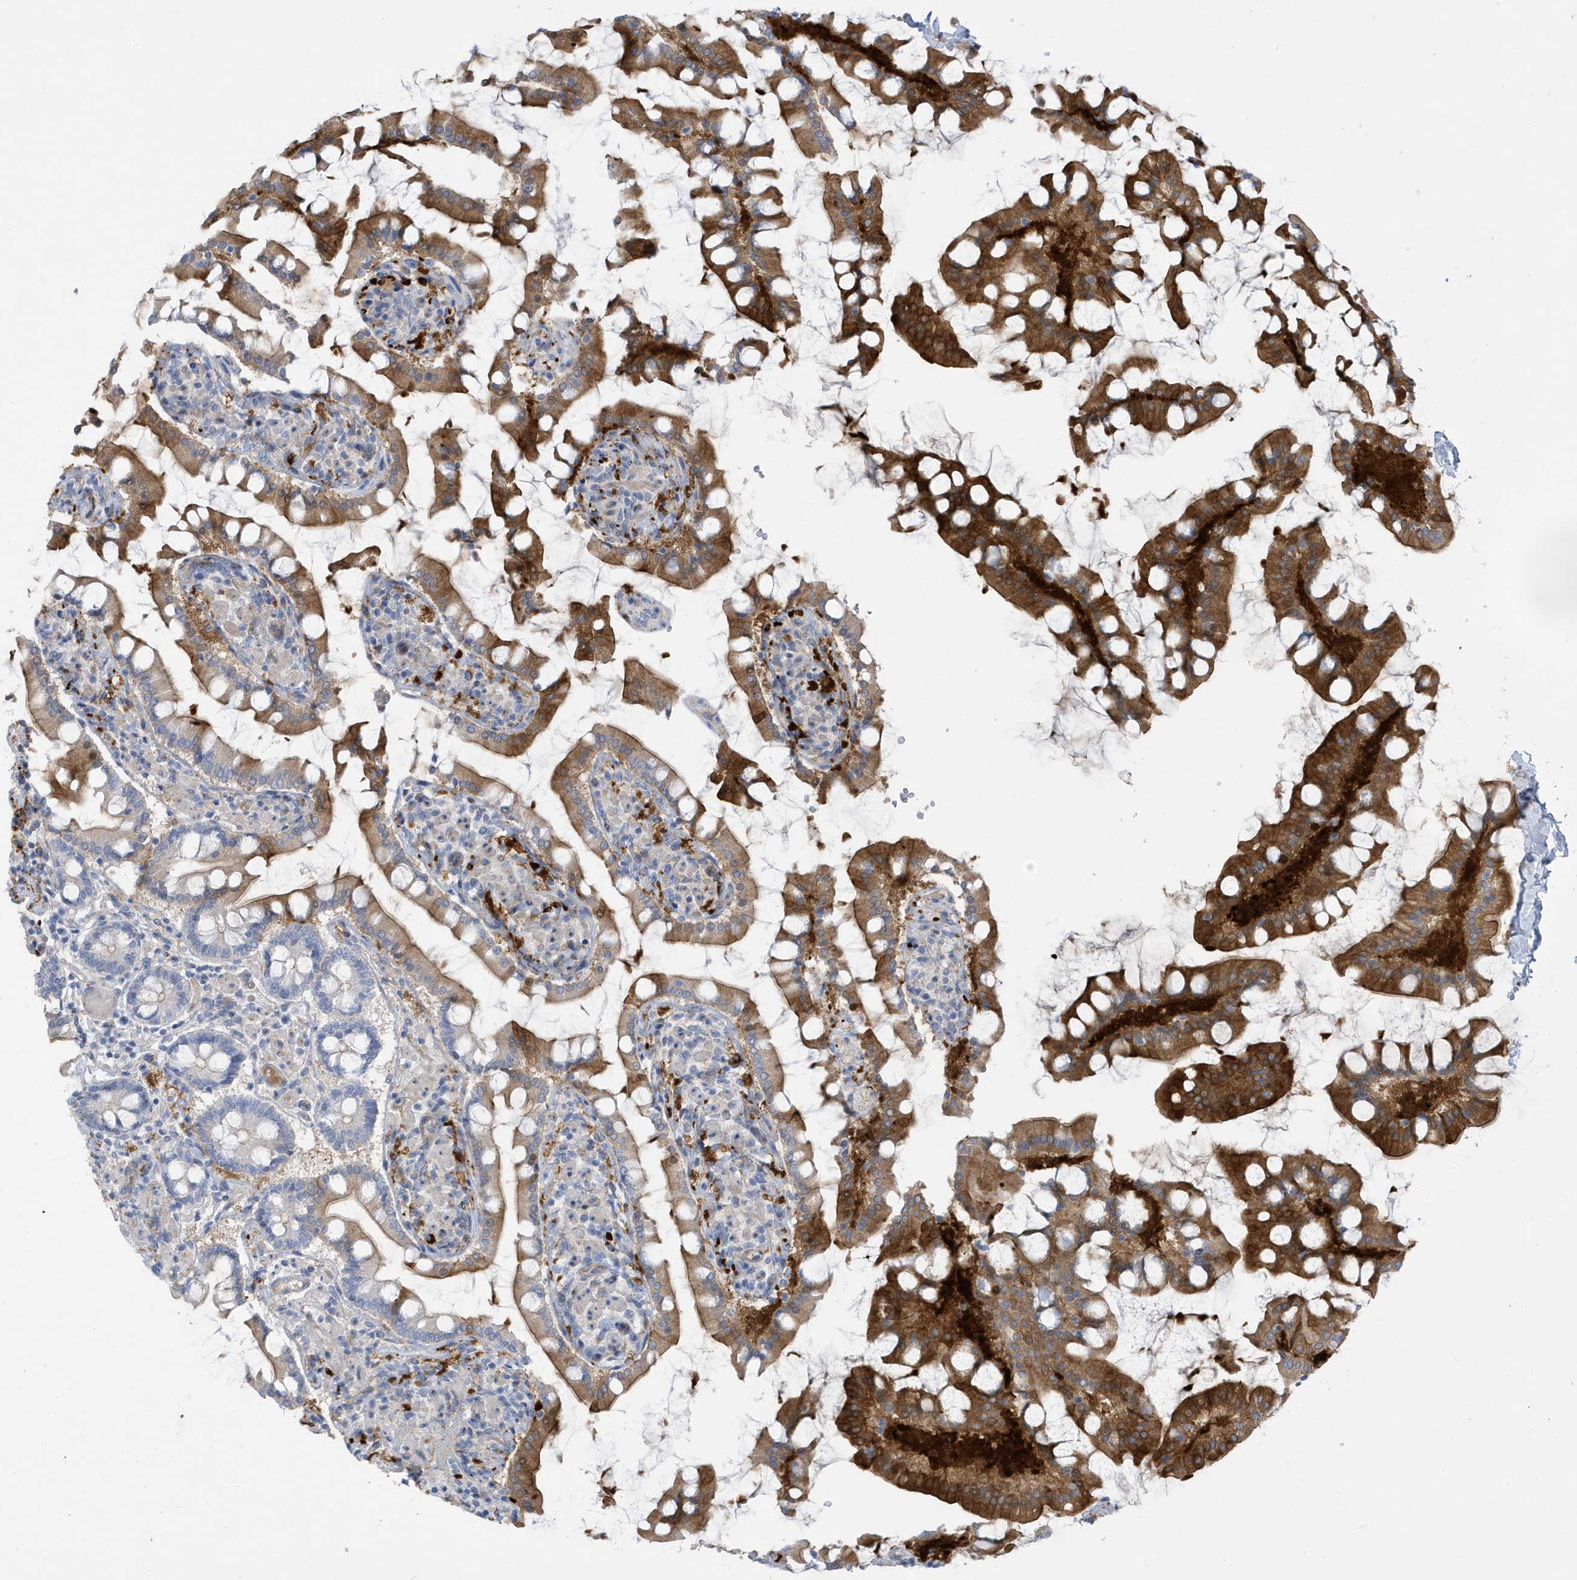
{"staining": {"intensity": "strong", "quantity": "25%-75%", "location": "cytoplasmic/membranous"}, "tissue": "small intestine", "cell_type": "Glandular cells", "image_type": "normal", "snomed": [{"axis": "morphology", "description": "Normal tissue, NOS"}, {"axis": "topography", "description": "Small intestine"}], "caption": "Glandular cells show high levels of strong cytoplasmic/membranous positivity in approximately 25%-75% of cells in normal human small intestine.", "gene": "ATP13A5", "patient": {"sex": "male", "age": 41}}